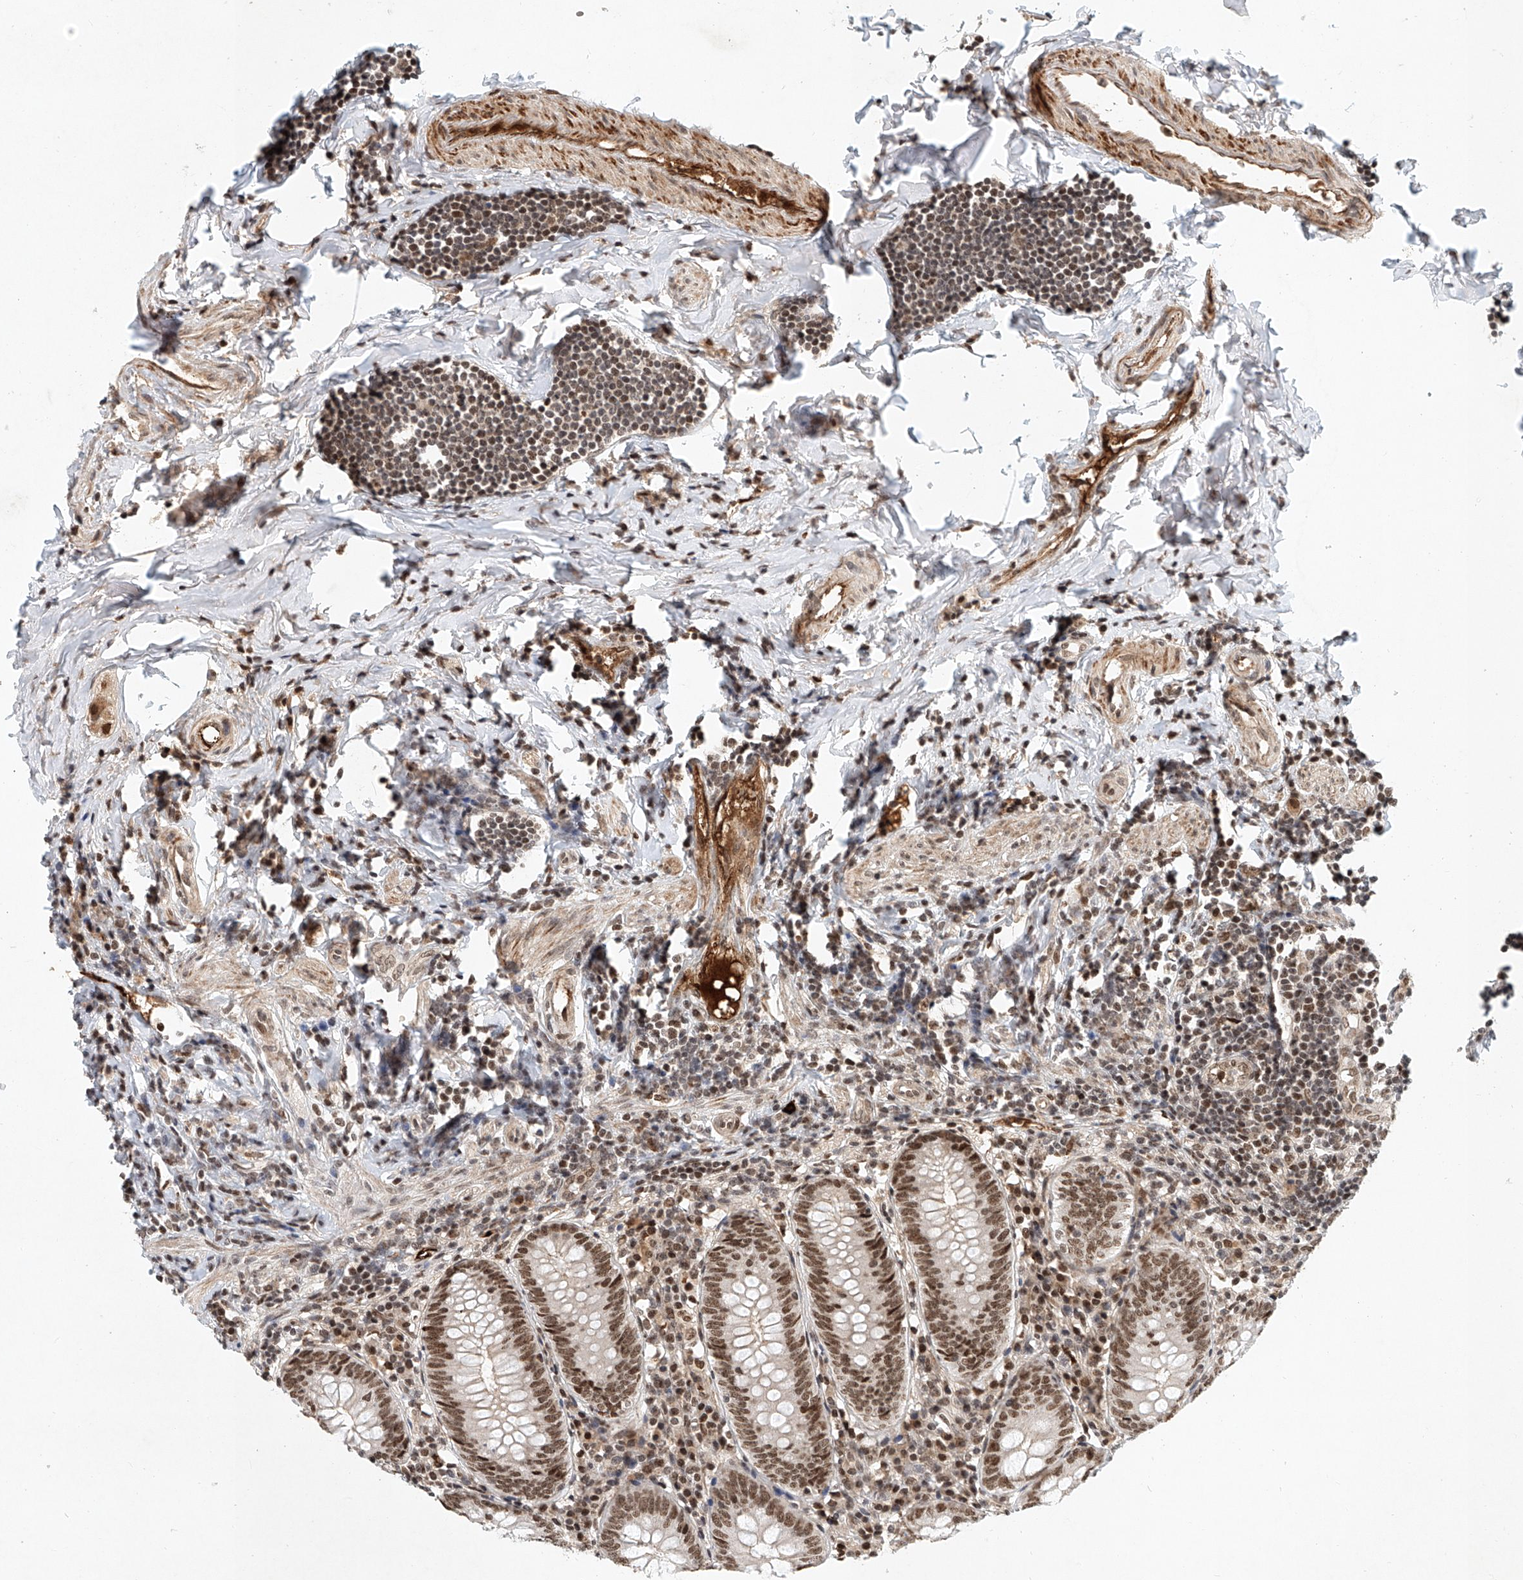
{"staining": {"intensity": "moderate", "quantity": ">75%", "location": "nuclear"}, "tissue": "appendix", "cell_type": "Glandular cells", "image_type": "normal", "snomed": [{"axis": "morphology", "description": "Normal tissue, NOS"}, {"axis": "topography", "description": "Appendix"}], "caption": "Normal appendix demonstrates moderate nuclear positivity in approximately >75% of glandular cells (Brightfield microscopy of DAB IHC at high magnification)..", "gene": "ZNF470", "patient": {"sex": "female", "age": 54}}